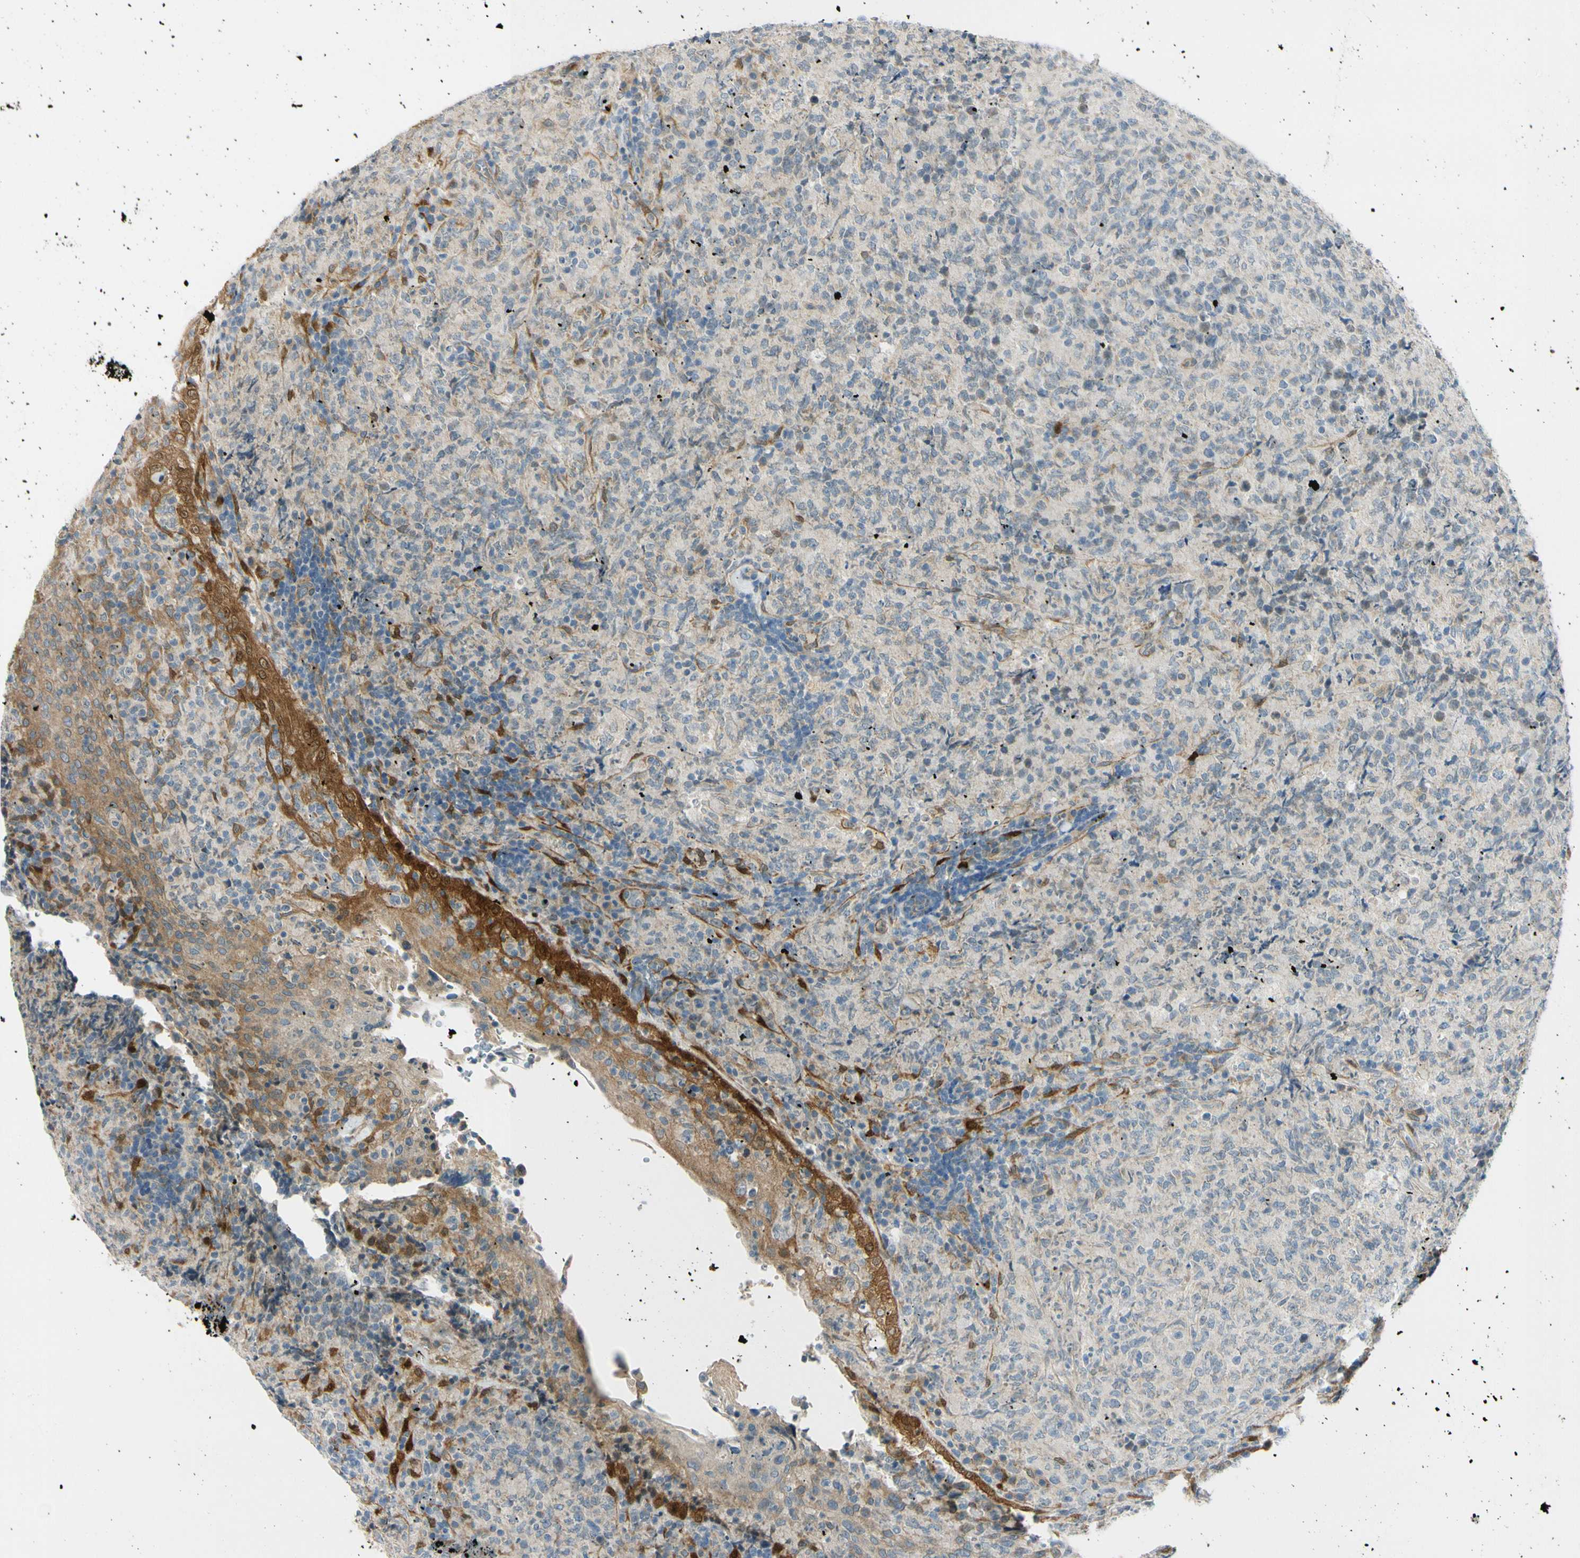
{"staining": {"intensity": "negative", "quantity": "none", "location": "none"}, "tissue": "lymphoma", "cell_type": "Tumor cells", "image_type": "cancer", "snomed": [{"axis": "morphology", "description": "Malignant lymphoma, non-Hodgkin's type, High grade"}, {"axis": "topography", "description": "Tonsil"}], "caption": "IHC photomicrograph of lymphoma stained for a protein (brown), which exhibits no positivity in tumor cells.", "gene": "FHL2", "patient": {"sex": "female", "age": 36}}